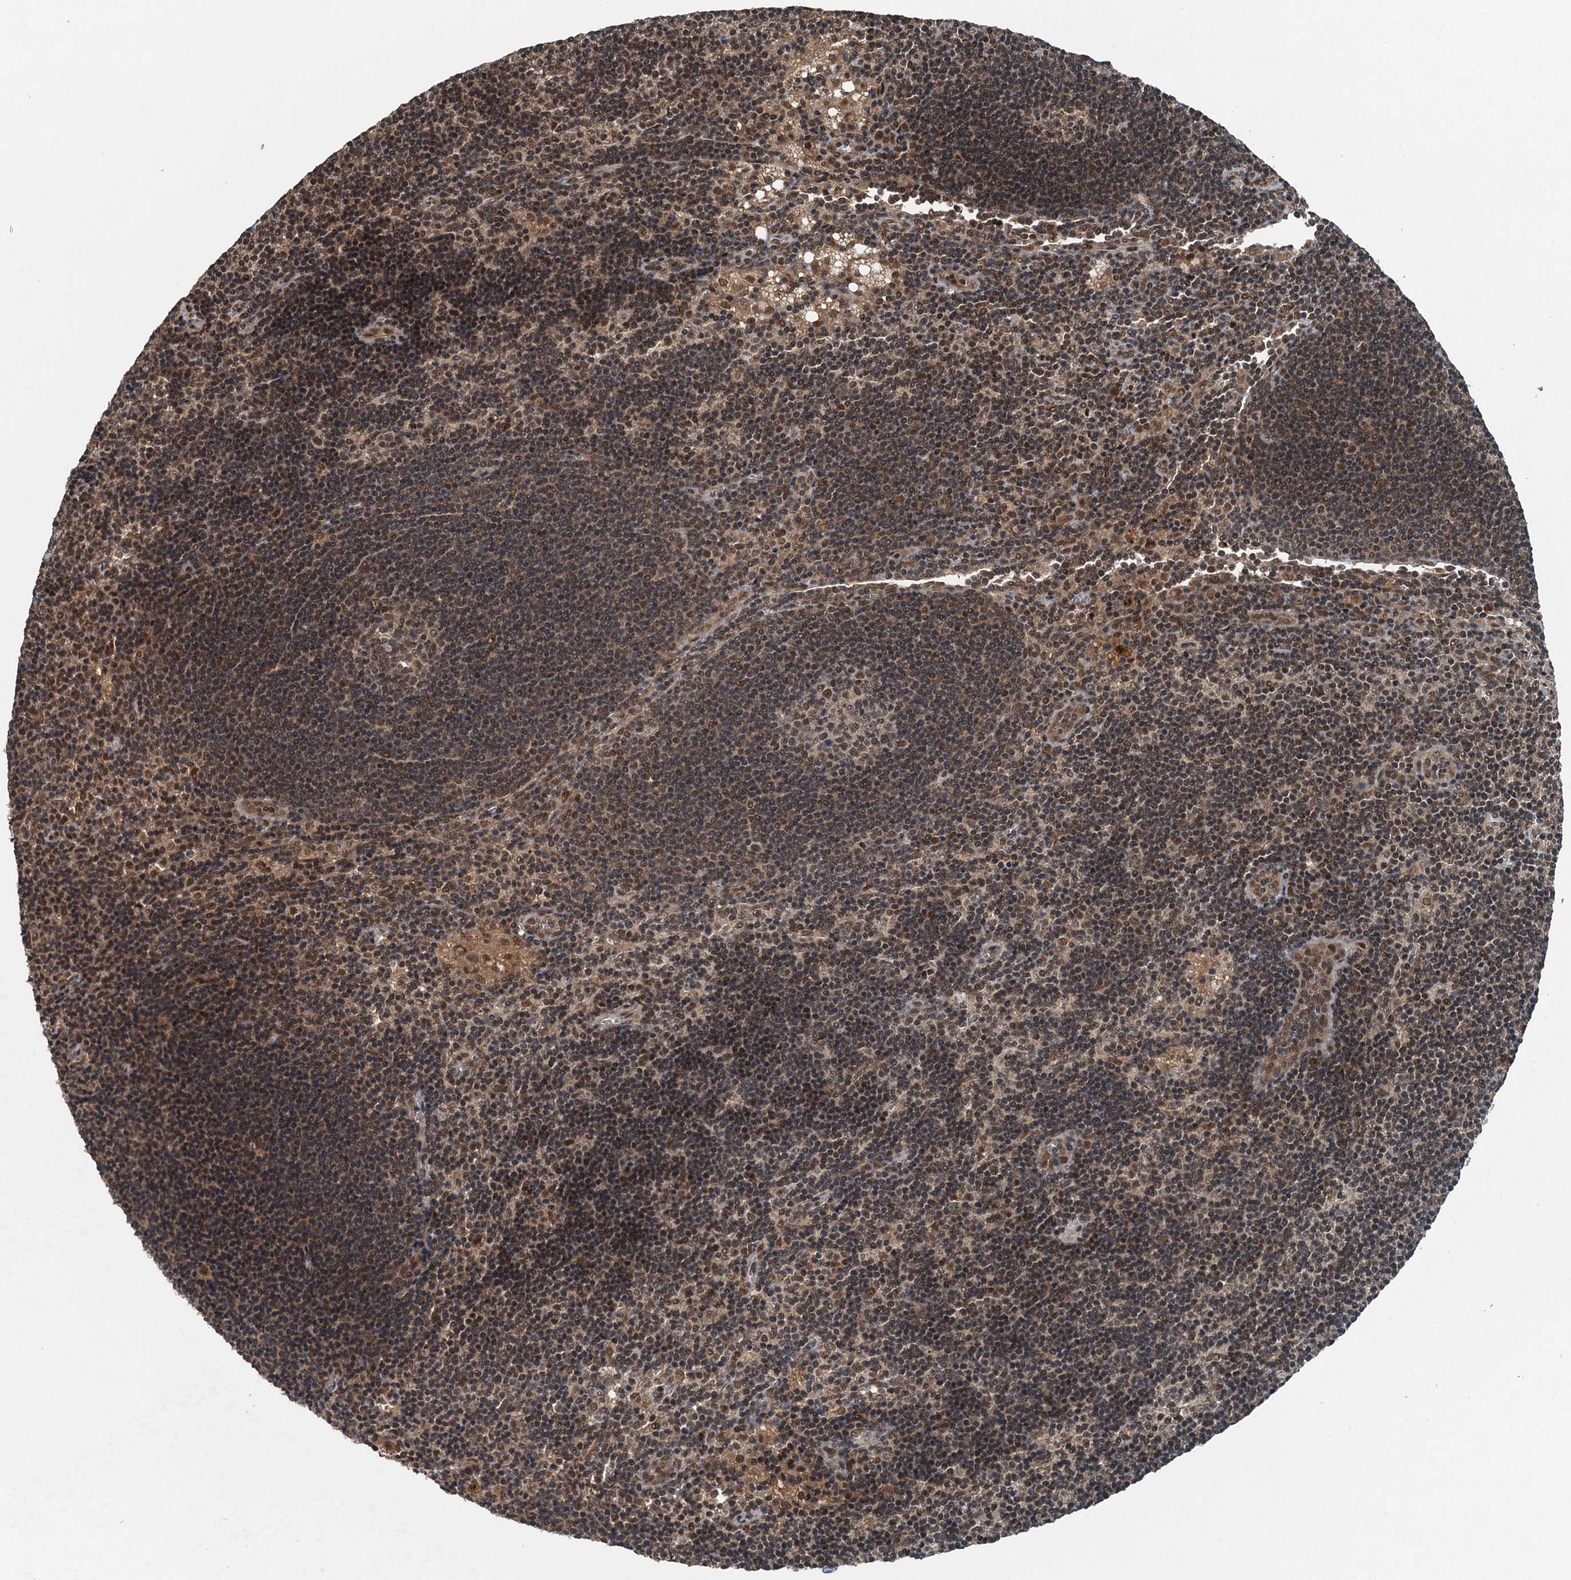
{"staining": {"intensity": "moderate", "quantity": ">75%", "location": "nuclear"}, "tissue": "lymph node", "cell_type": "Germinal center cells", "image_type": "normal", "snomed": [{"axis": "morphology", "description": "Normal tissue, NOS"}, {"axis": "topography", "description": "Lymph node"}], "caption": "Brown immunohistochemical staining in normal lymph node displays moderate nuclear positivity in approximately >75% of germinal center cells.", "gene": "UBXN6", "patient": {"sex": "male", "age": 24}}